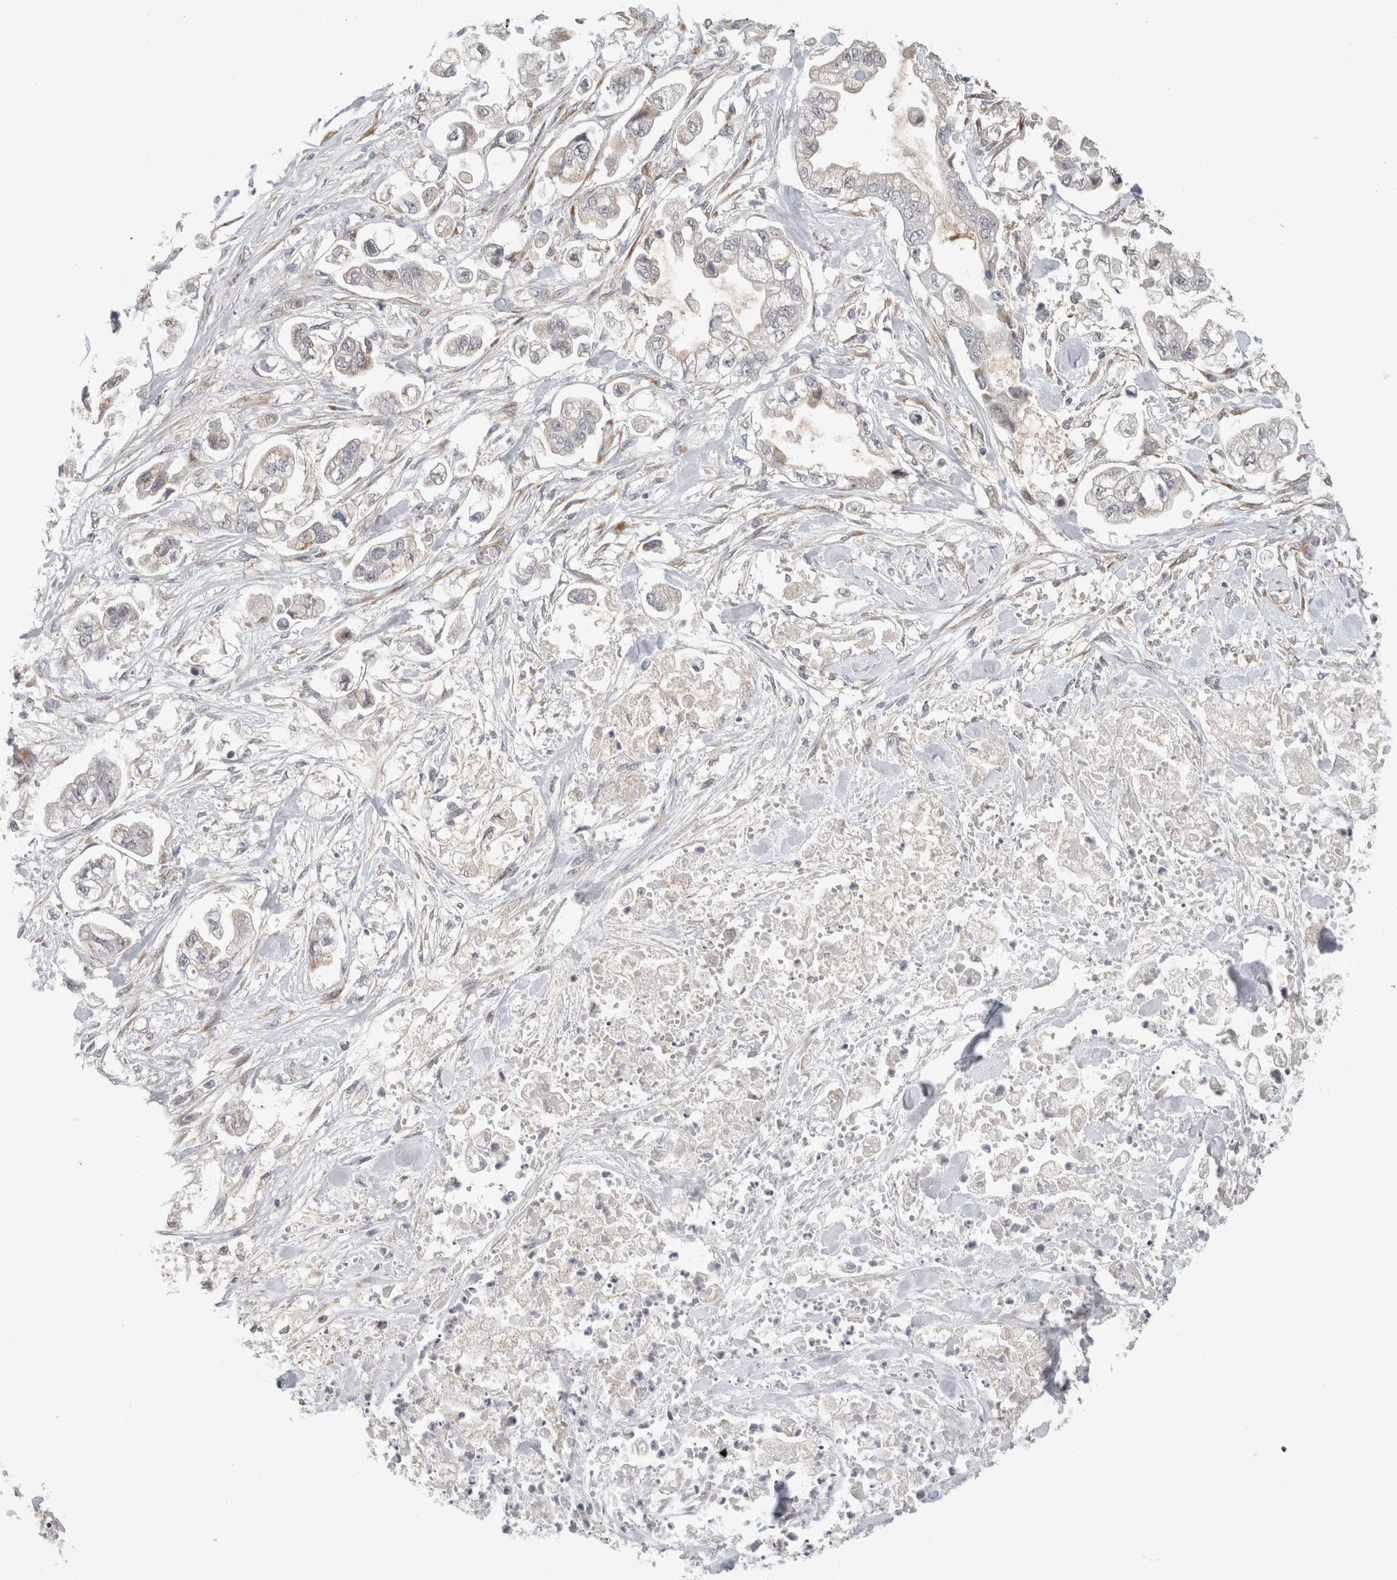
{"staining": {"intensity": "weak", "quantity": "25%-75%", "location": "cytoplasmic/membranous"}, "tissue": "stomach cancer", "cell_type": "Tumor cells", "image_type": "cancer", "snomed": [{"axis": "morphology", "description": "Normal tissue, NOS"}, {"axis": "morphology", "description": "Adenocarcinoma, NOS"}, {"axis": "topography", "description": "Stomach"}], "caption": "An immunohistochemistry micrograph of tumor tissue is shown. Protein staining in brown highlights weak cytoplasmic/membranous positivity in stomach cancer within tumor cells. (Brightfield microscopy of DAB IHC at high magnification).", "gene": "CAAP1", "patient": {"sex": "male", "age": 62}}